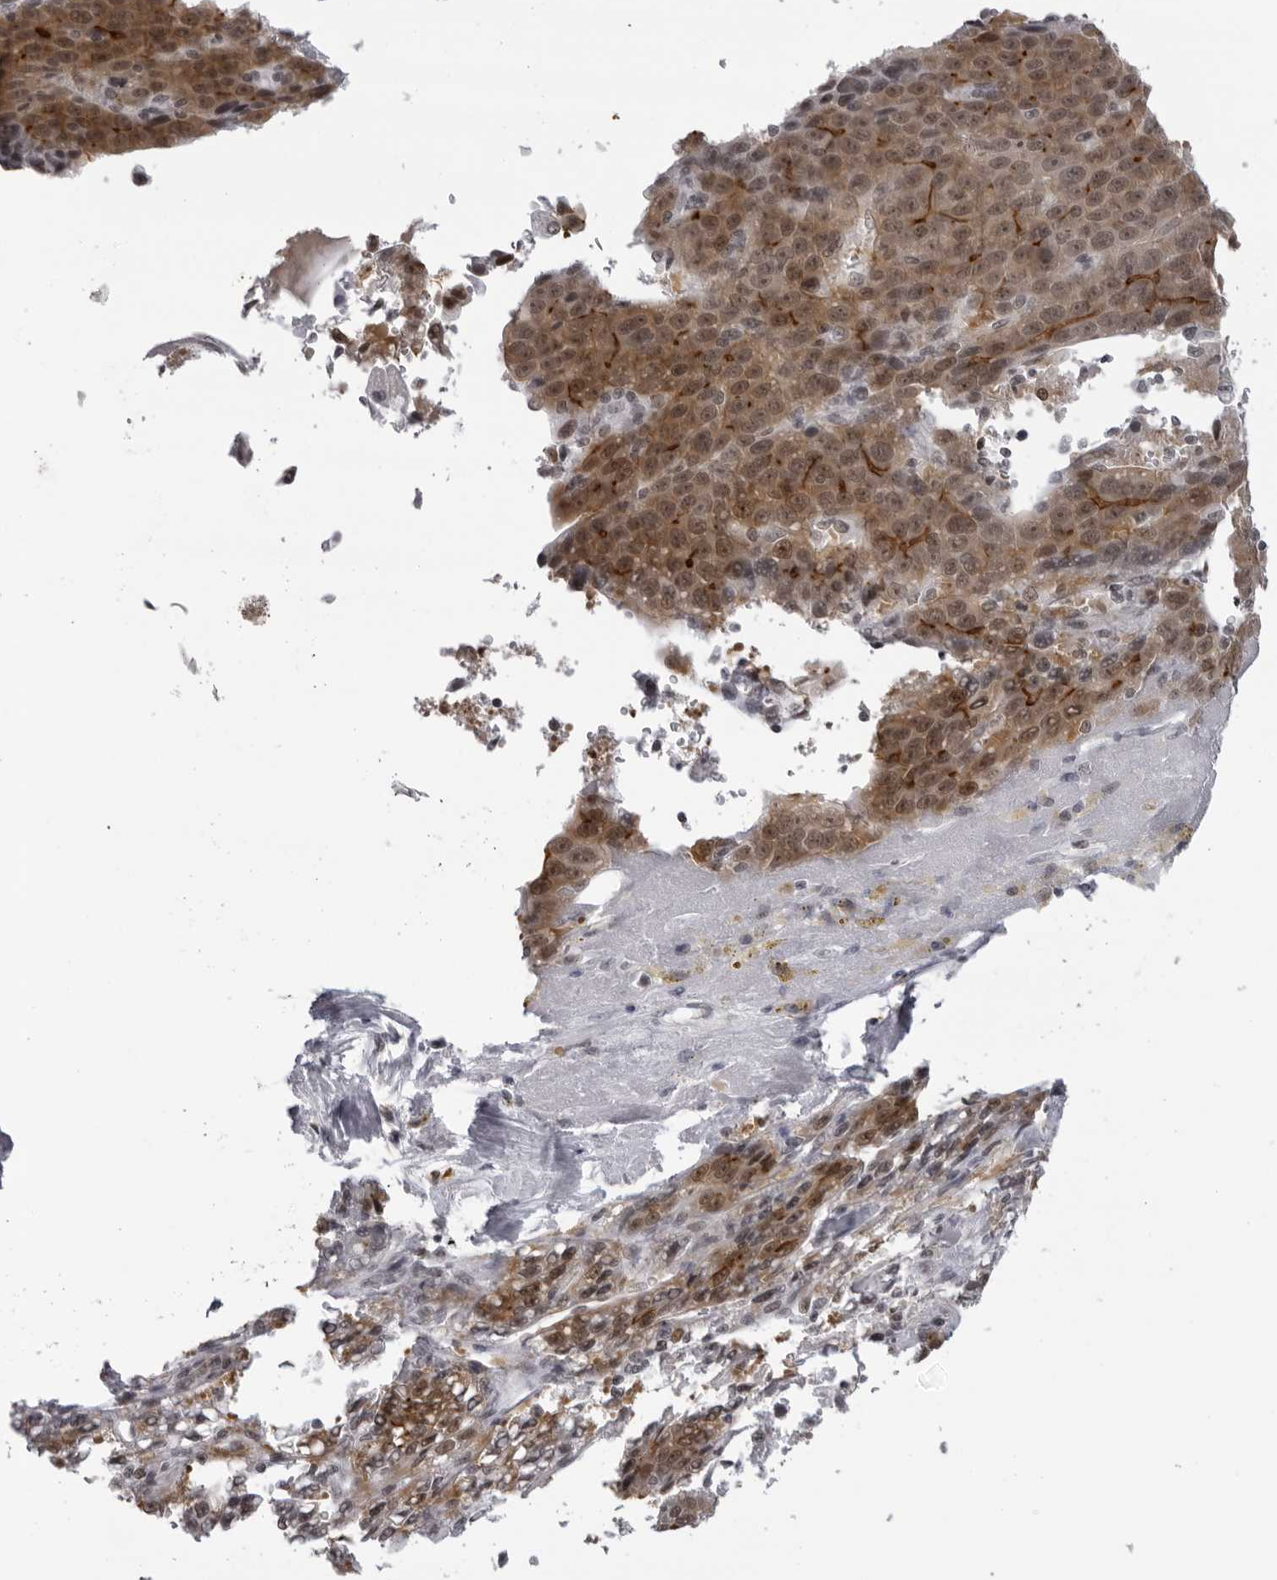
{"staining": {"intensity": "moderate", "quantity": ">75%", "location": "cytoplasmic/membranous,nuclear"}, "tissue": "liver cancer", "cell_type": "Tumor cells", "image_type": "cancer", "snomed": [{"axis": "morphology", "description": "Carcinoma, Hepatocellular, NOS"}, {"axis": "topography", "description": "Liver"}], "caption": "Liver cancer (hepatocellular carcinoma) stained with DAB immunohistochemistry exhibits medium levels of moderate cytoplasmic/membranous and nuclear expression in approximately >75% of tumor cells.", "gene": "ESPN", "patient": {"sex": "female", "age": 53}}